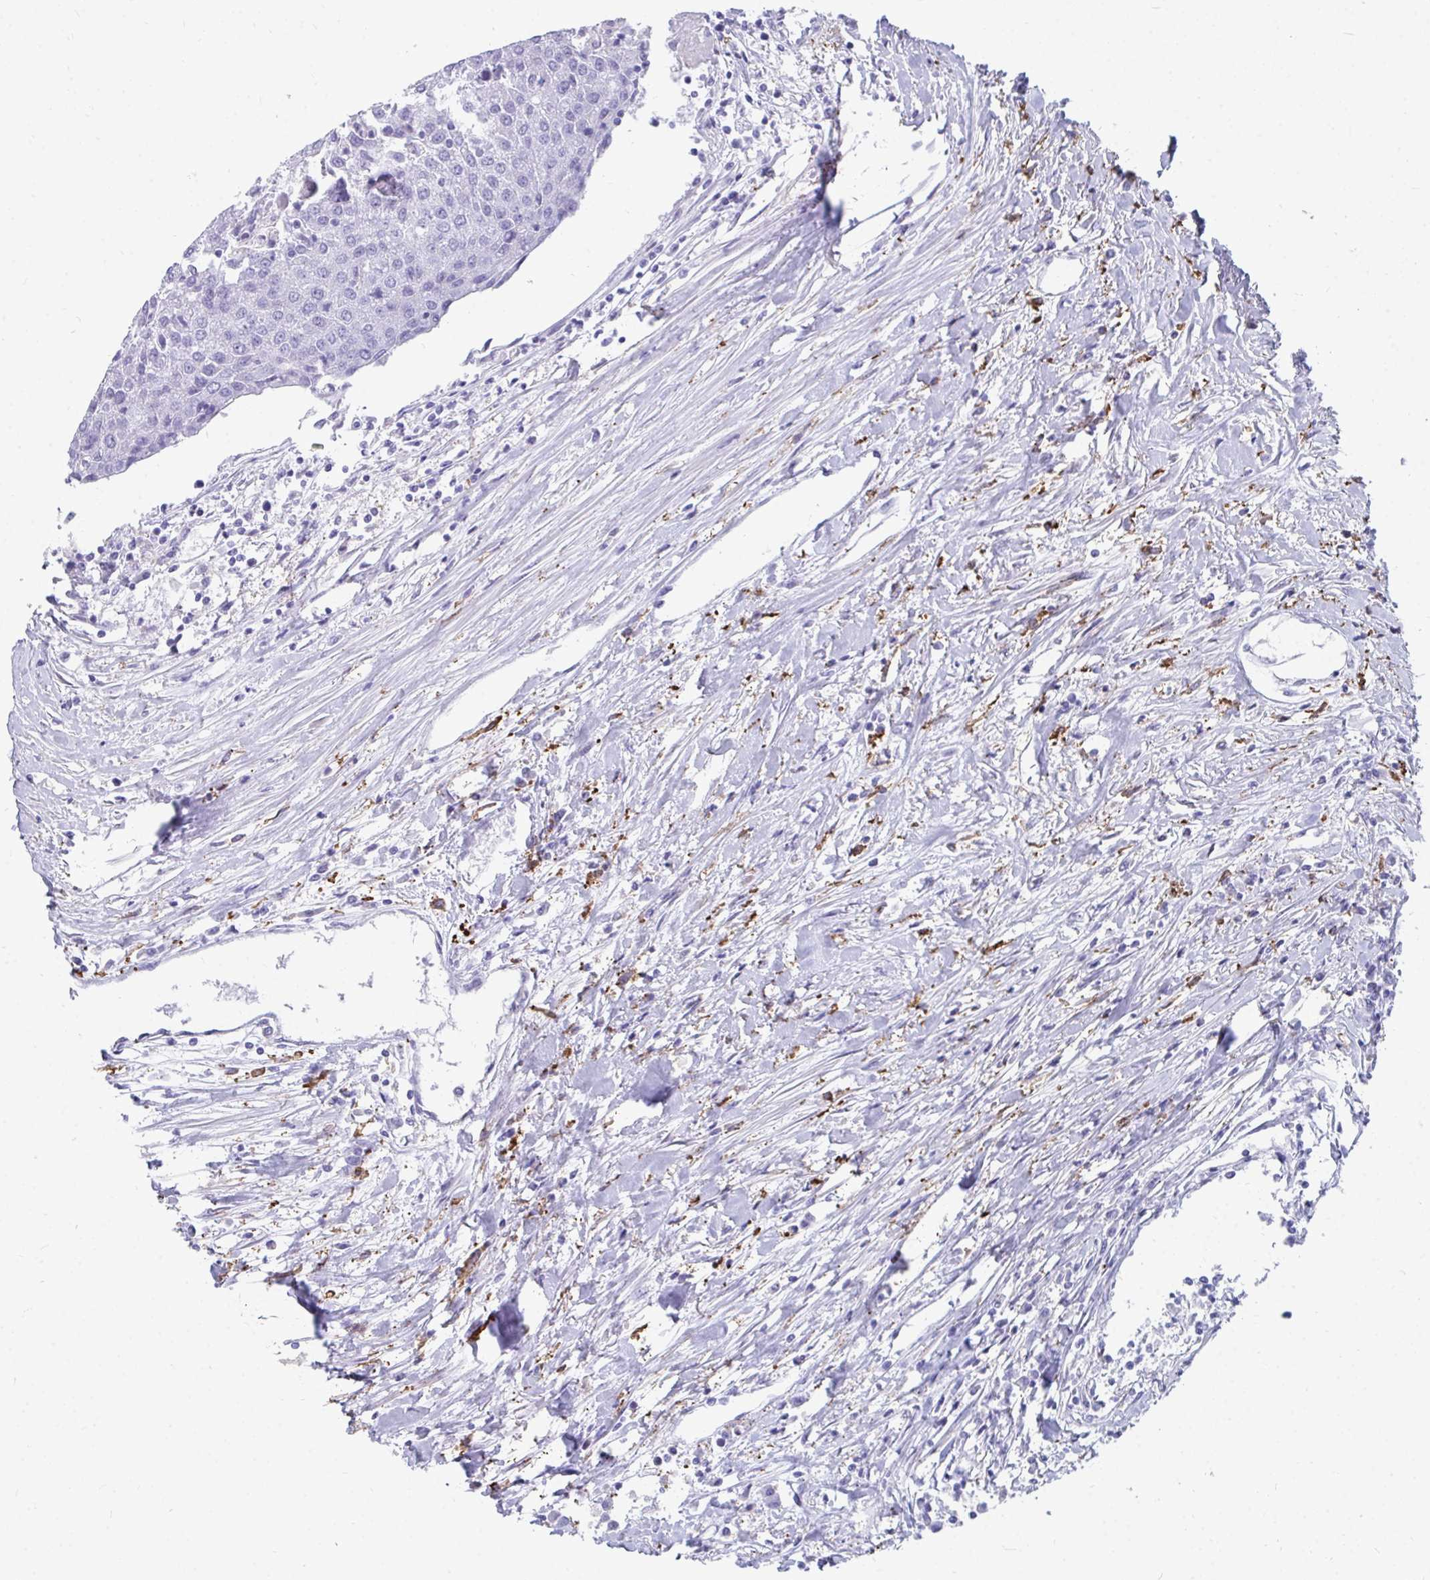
{"staining": {"intensity": "negative", "quantity": "none", "location": "none"}, "tissue": "urothelial cancer", "cell_type": "Tumor cells", "image_type": "cancer", "snomed": [{"axis": "morphology", "description": "Urothelial carcinoma, High grade"}, {"axis": "topography", "description": "Urinary bladder"}], "caption": "IHC image of high-grade urothelial carcinoma stained for a protein (brown), which displays no staining in tumor cells.", "gene": "CD163", "patient": {"sex": "female", "age": 85}}